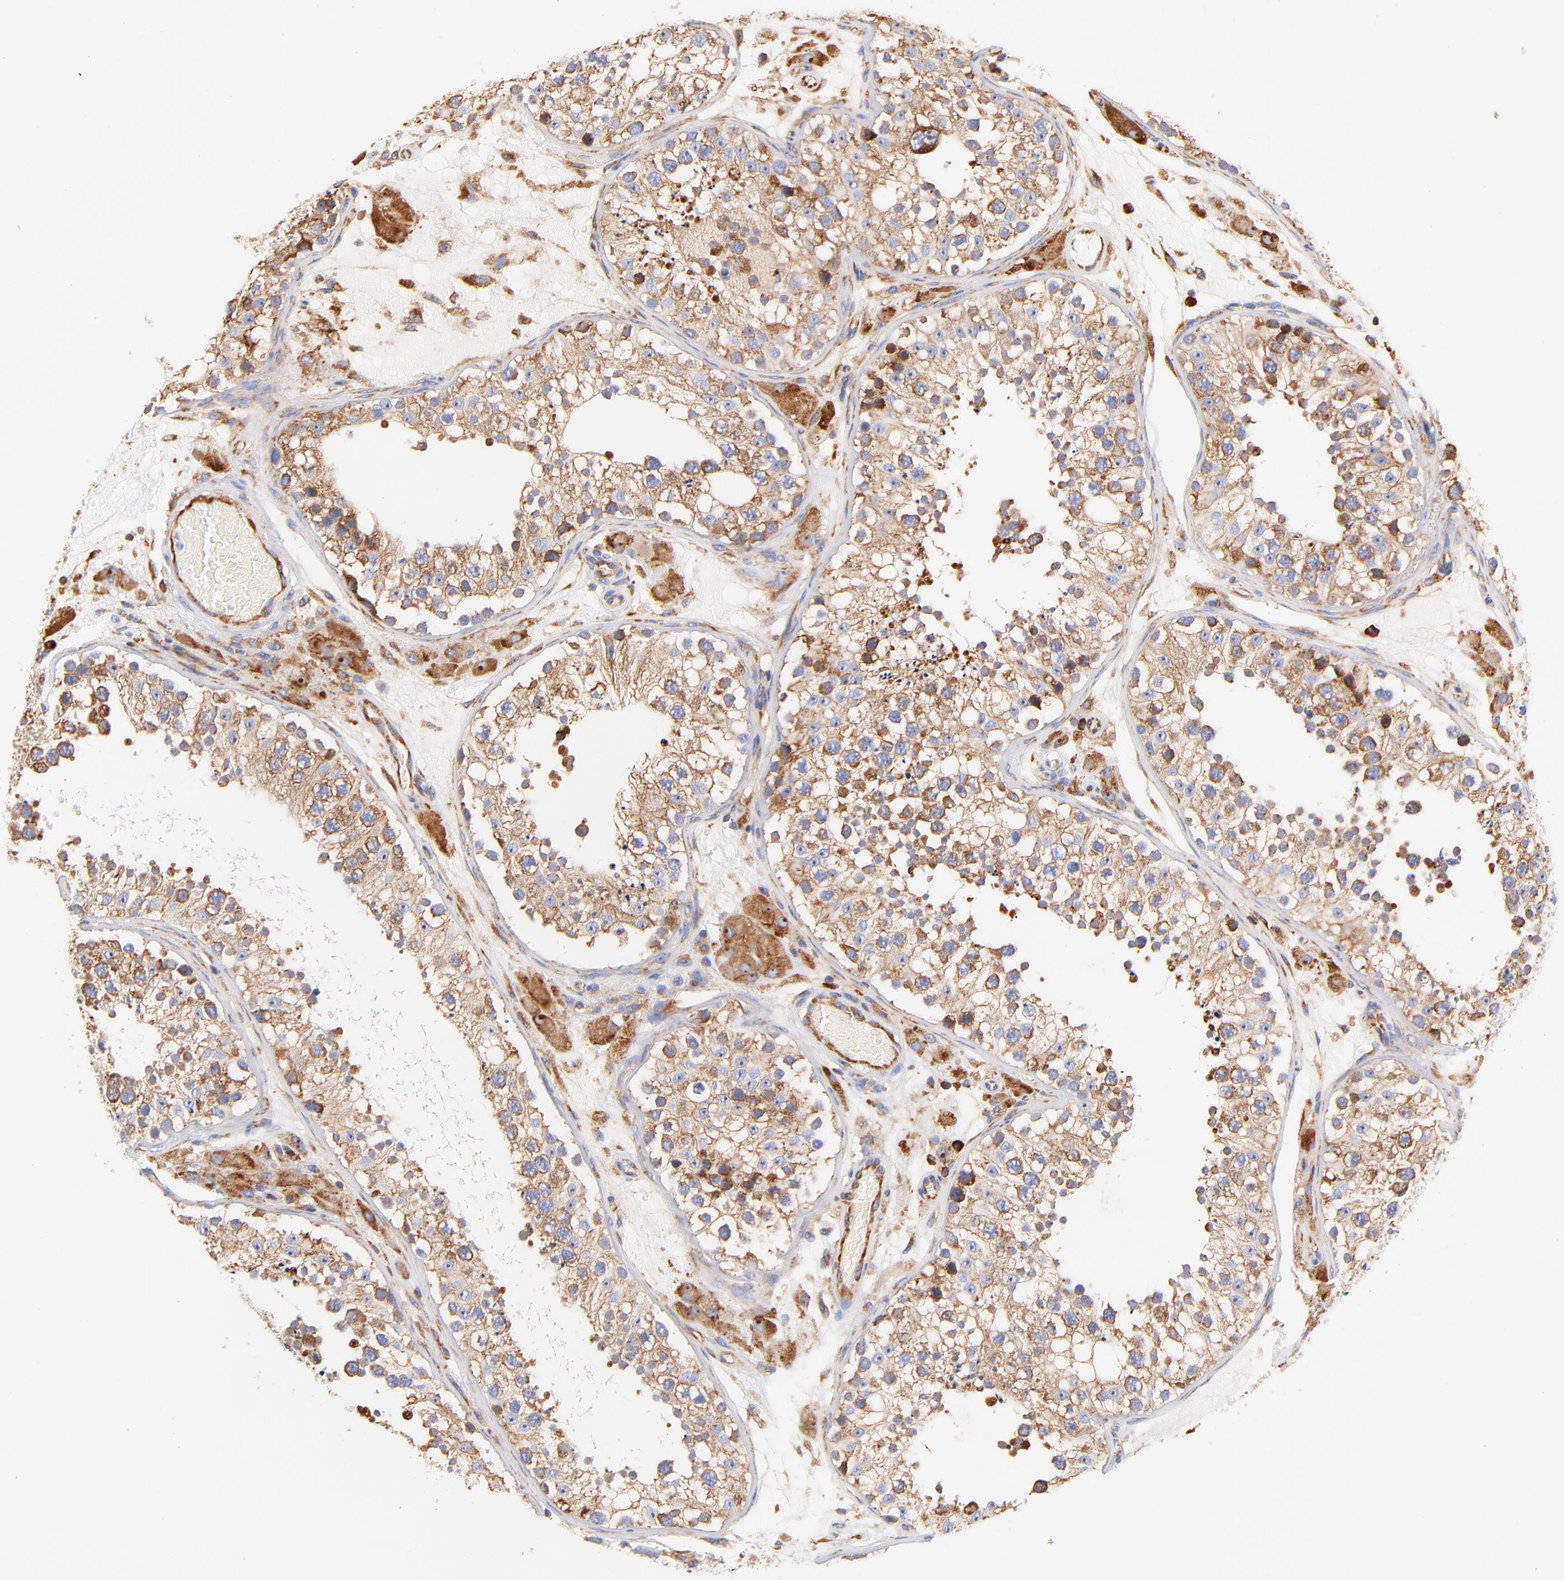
{"staining": {"intensity": "moderate", "quantity": ">75%", "location": "cytoplasmic/membranous"}, "tissue": "testis", "cell_type": "Cells in seminiferous ducts", "image_type": "normal", "snomed": [{"axis": "morphology", "description": "Normal tissue, NOS"}, {"axis": "topography", "description": "Testis"}], "caption": "This is a photomicrograph of IHC staining of unremarkable testis, which shows moderate staining in the cytoplasmic/membranous of cells in seminiferous ducts.", "gene": "RPL27", "patient": {"sex": "male", "age": 26}}